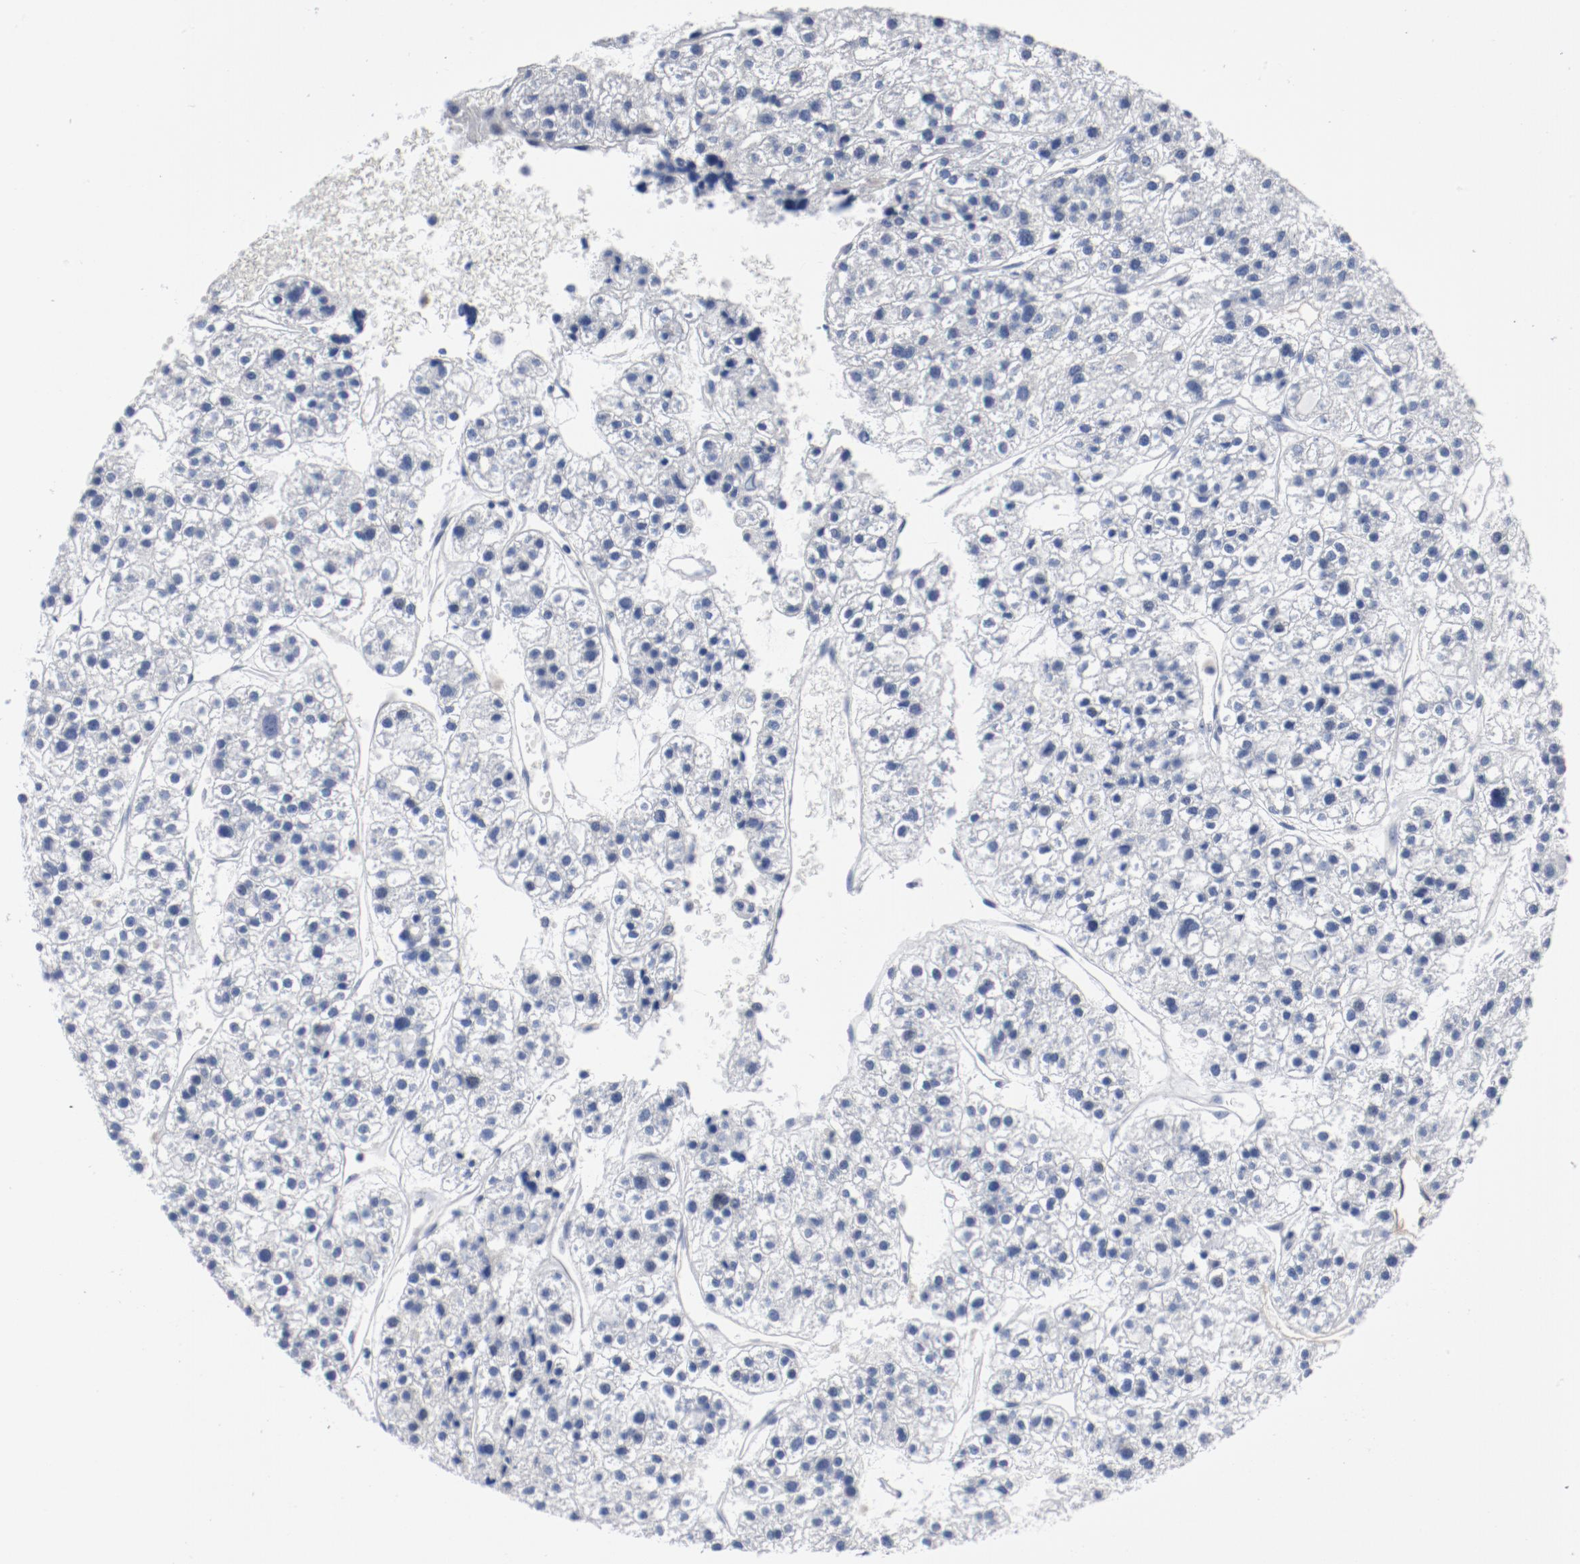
{"staining": {"intensity": "negative", "quantity": "none", "location": "none"}, "tissue": "liver cancer", "cell_type": "Tumor cells", "image_type": "cancer", "snomed": [{"axis": "morphology", "description": "Carcinoma, Hepatocellular, NOS"}, {"axis": "topography", "description": "Liver"}], "caption": "A high-resolution histopathology image shows IHC staining of liver cancer, which demonstrates no significant staining in tumor cells.", "gene": "ANKLE2", "patient": {"sex": "female", "age": 85}}